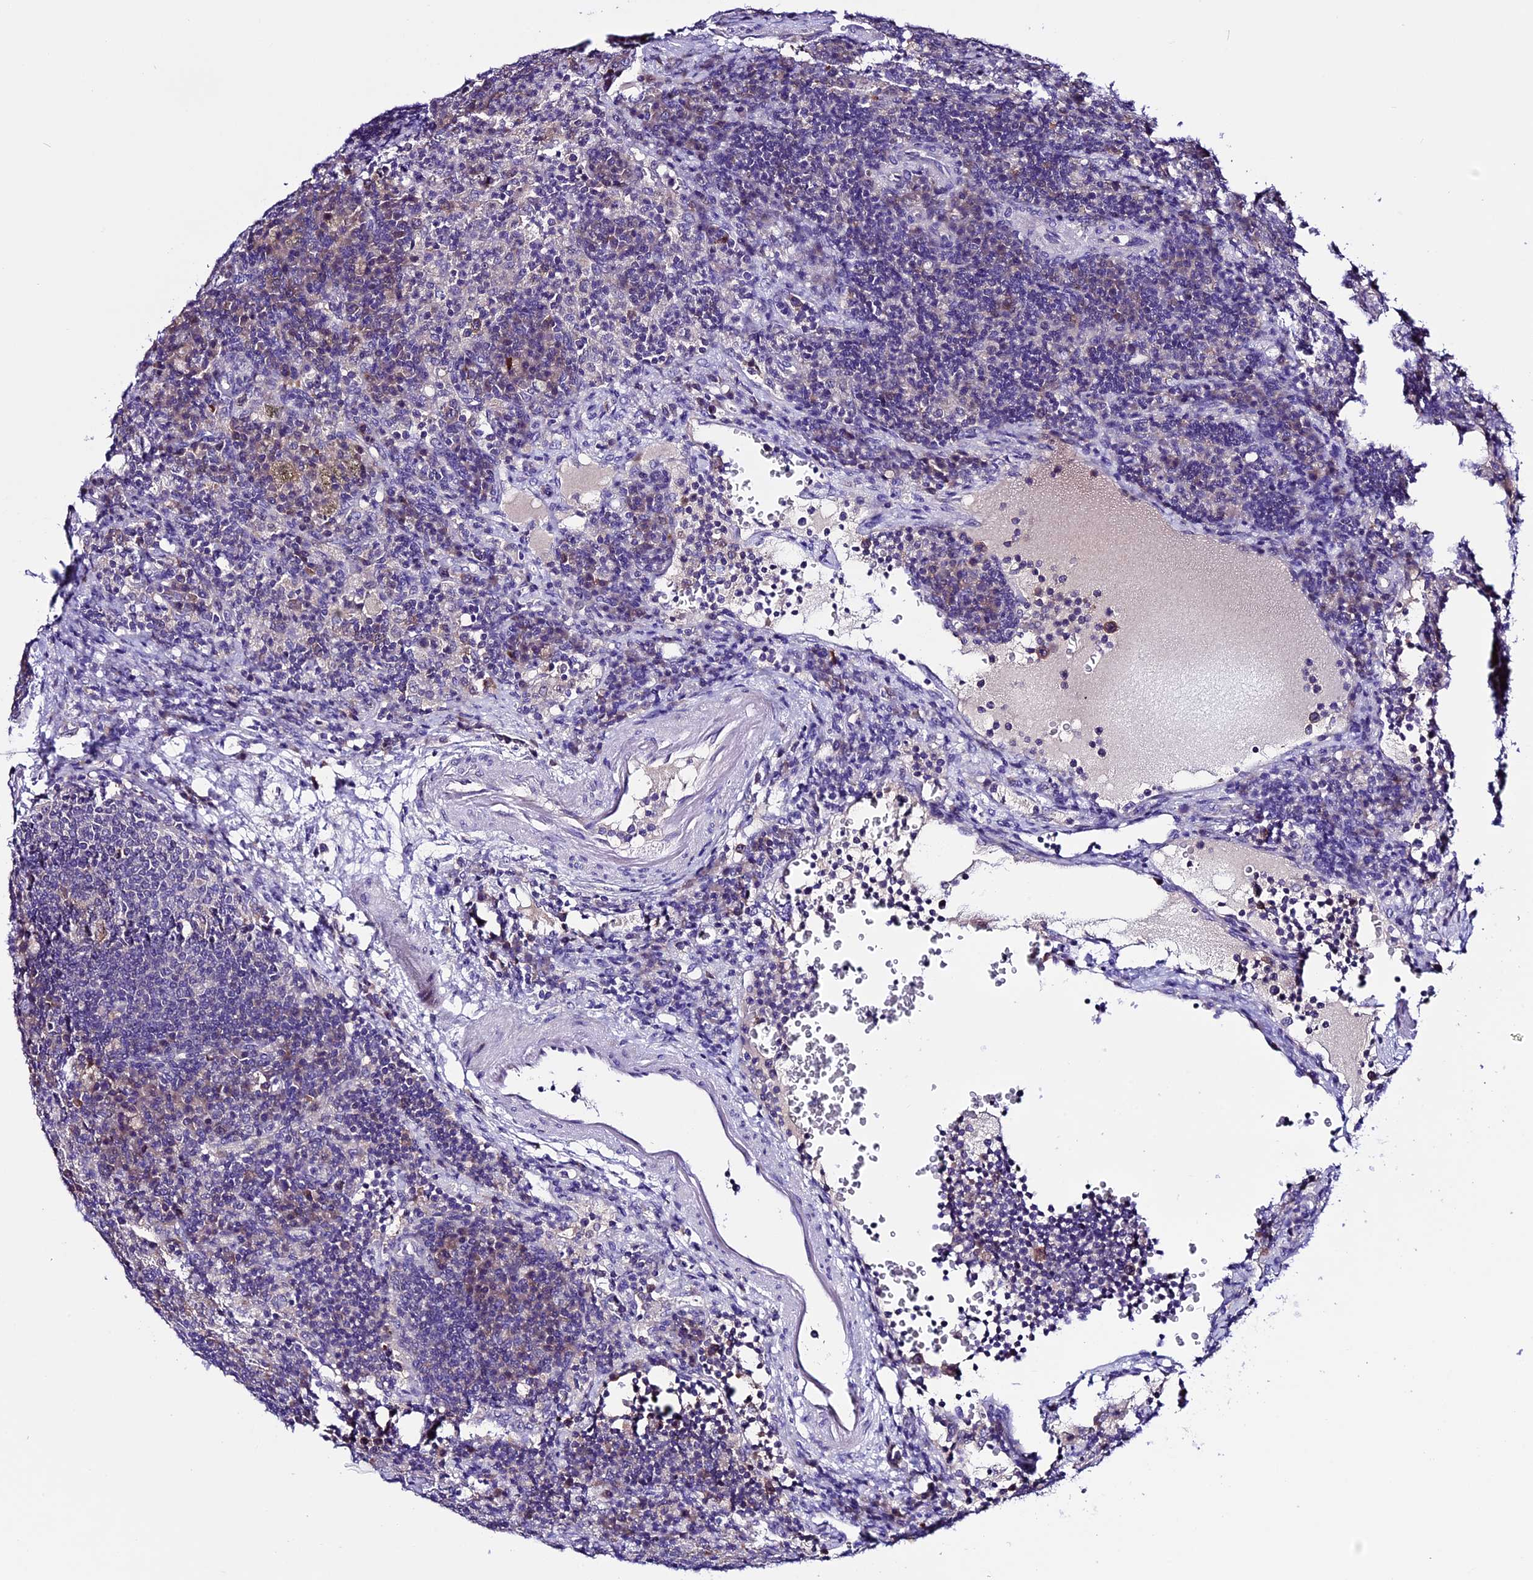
{"staining": {"intensity": "weak", "quantity": "25%-75%", "location": "cytoplasmic/membranous"}, "tissue": "lymph node", "cell_type": "Germinal center cells", "image_type": "normal", "snomed": [{"axis": "morphology", "description": "Normal tissue, NOS"}, {"axis": "topography", "description": "Lymph node"}], "caption": "Immunohistochemical staining of benign human lymph node exhibits 25%-75% levels of weak cytoplasmic/membranous protein positivity in about 25%-75% of germinal center cells. (Brightfield microscopy of DAB IHC at high magnification).", "gene": "XKR7", "patient": {"sex": "female", "age": 70}}